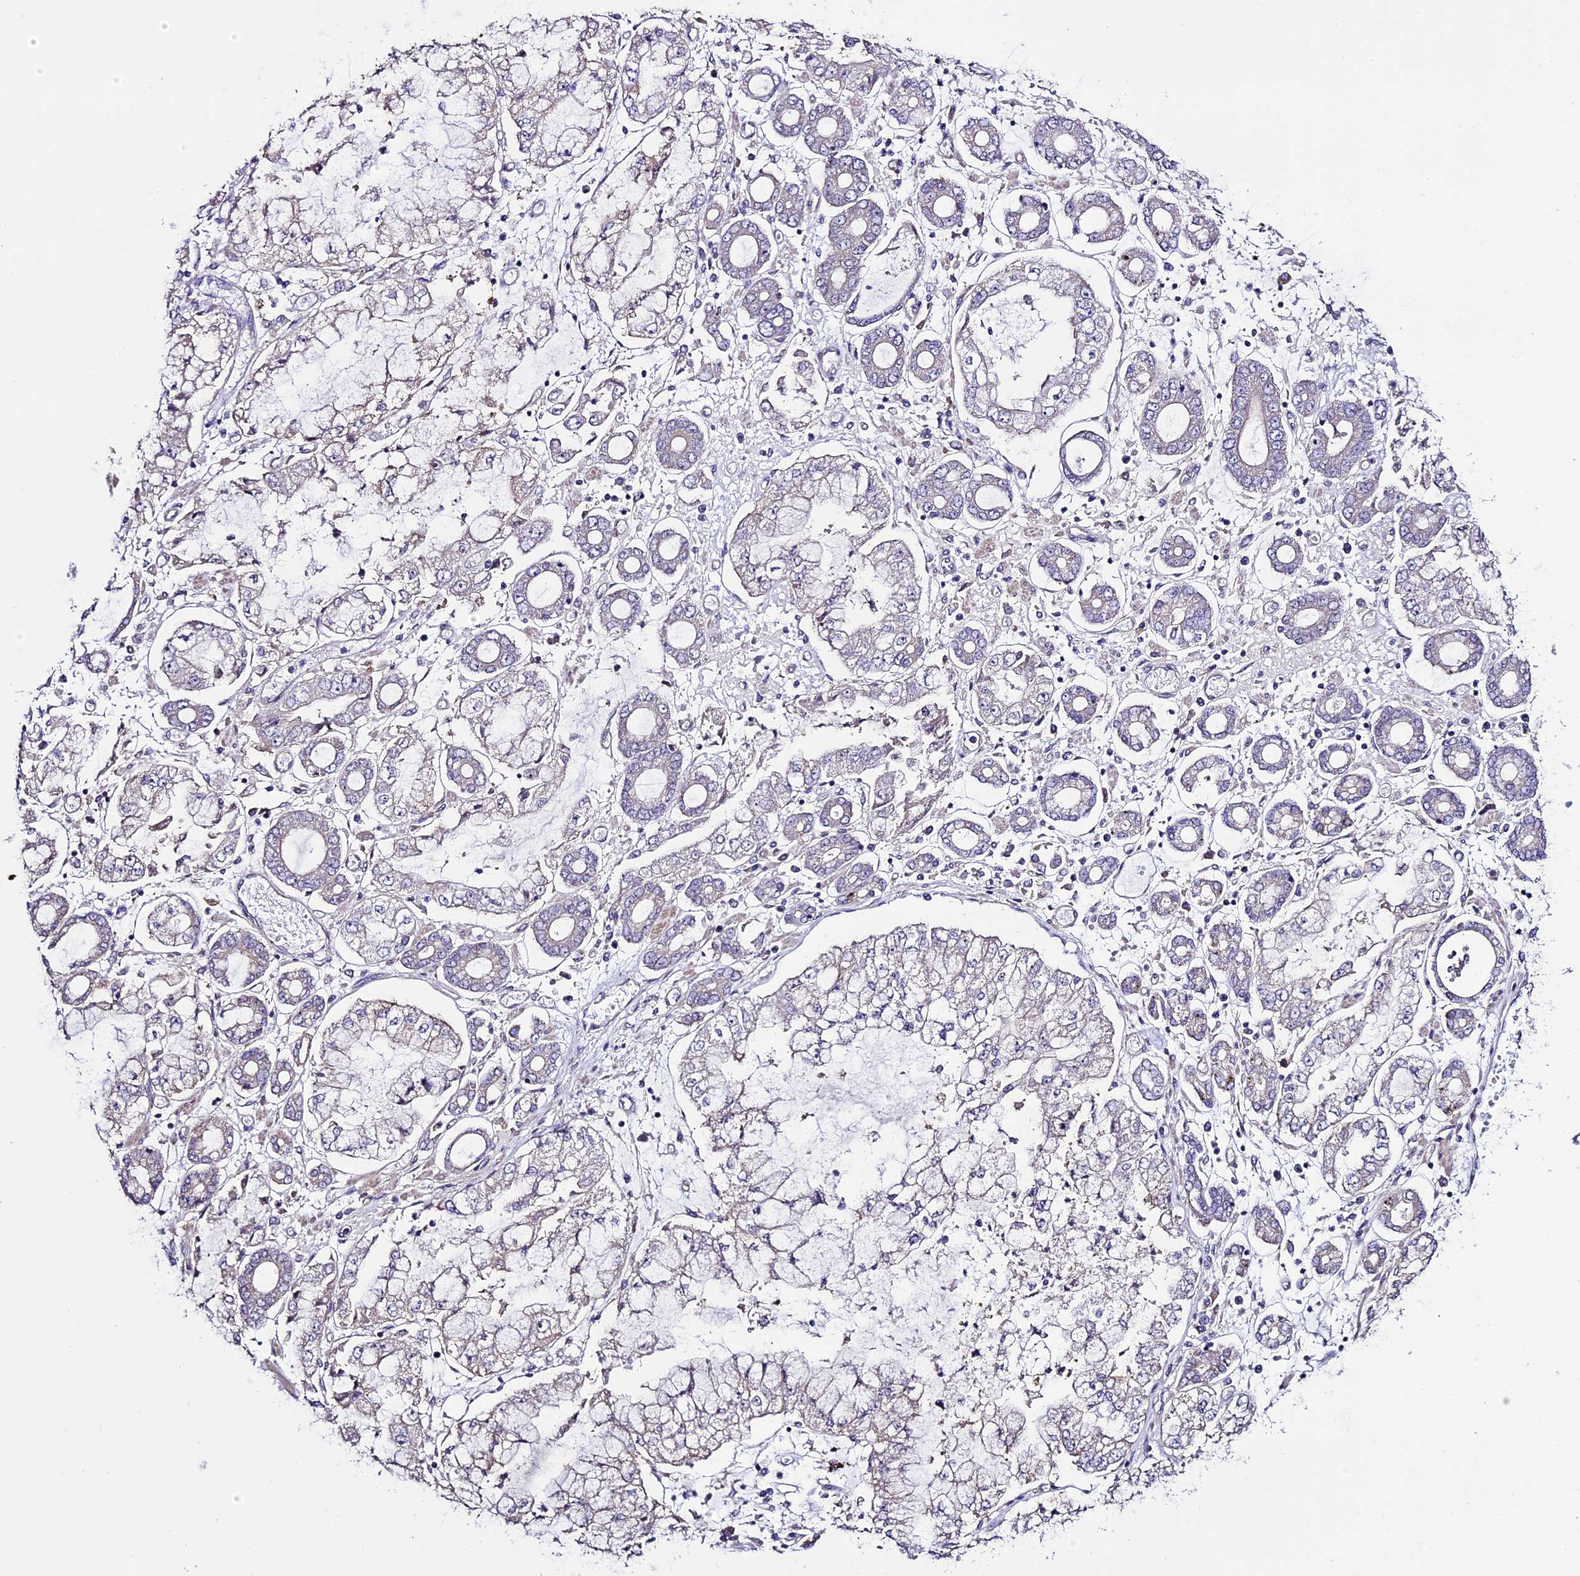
{"staining": {"intensity": "negative", "quantity": "none", "location": "none"}, "tissue": "stomach cancer", "cell_type": "Tumor cells", "image_type": "cancer", "snomed": [{"axis": "morphology", "description": "Adenocarcinoma, NOS"}, {"axis": "topography", "description": "Stomach"}], "caption": "Photomicrograph shows no protein staining in tumor cells of stomach cancer (adenocarcinoma) tissue.", "gene": "SPIRE1", "patient": {"sex": "male", "age": 76}}